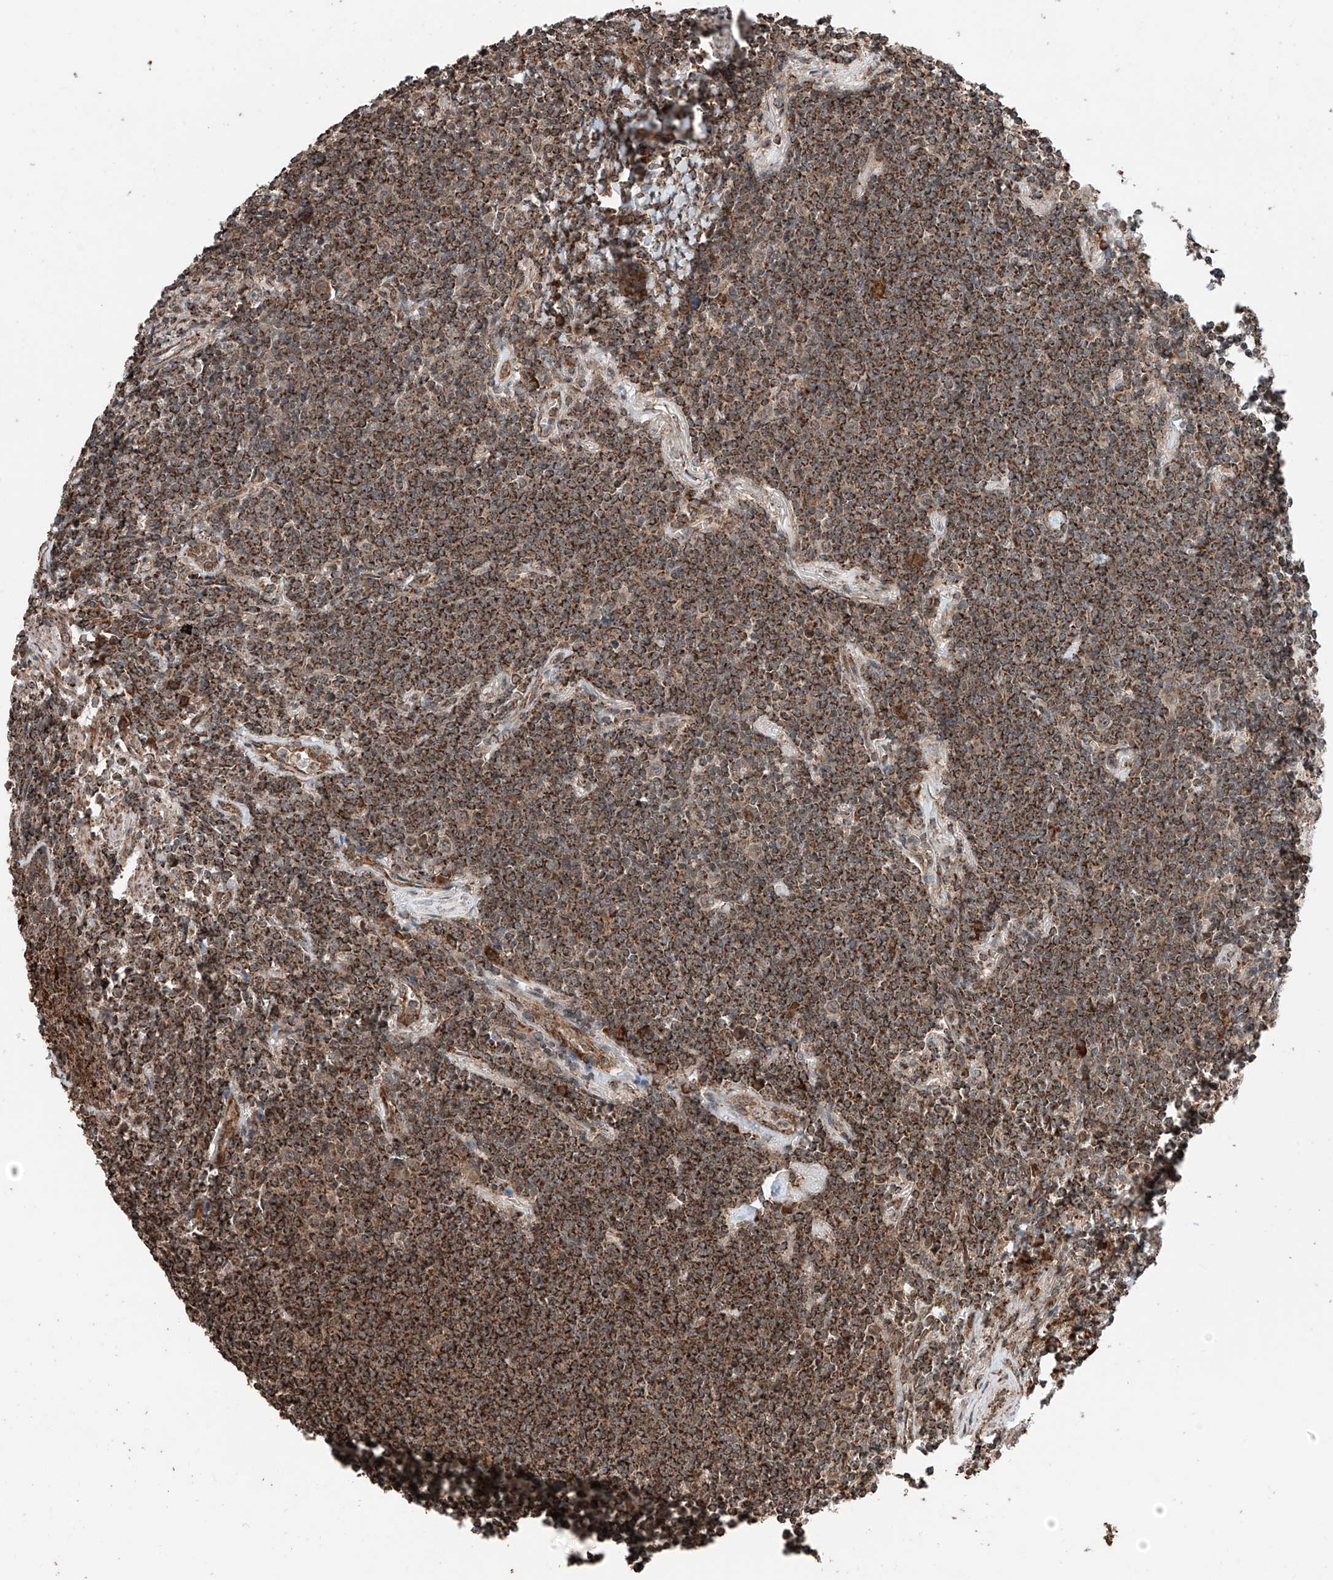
{"staining": {"intensity": "strong", "quantity": ">75%", "location": "cytoplasmic/membranous"}, "tissue": "lymphoma", "cell_type": "Tumor cells", "image_type": "cancer", "snomed": [{"axis": "morphology", "description": "Malignant lymphoma, non-Hodgkin's type, Low grade"}, {"axis": "topography", "description": "Lung"}], "caption": "Approximately >75% of tumor cells in low-grade malignant lymphoma, non-Hodgkin's type display strong cytoplasmic/membranous protein positivity as visualized by brown immunohistochemical staining.", "gene": "ZNF445", "patient": {"sex": "female", "age": 71}}